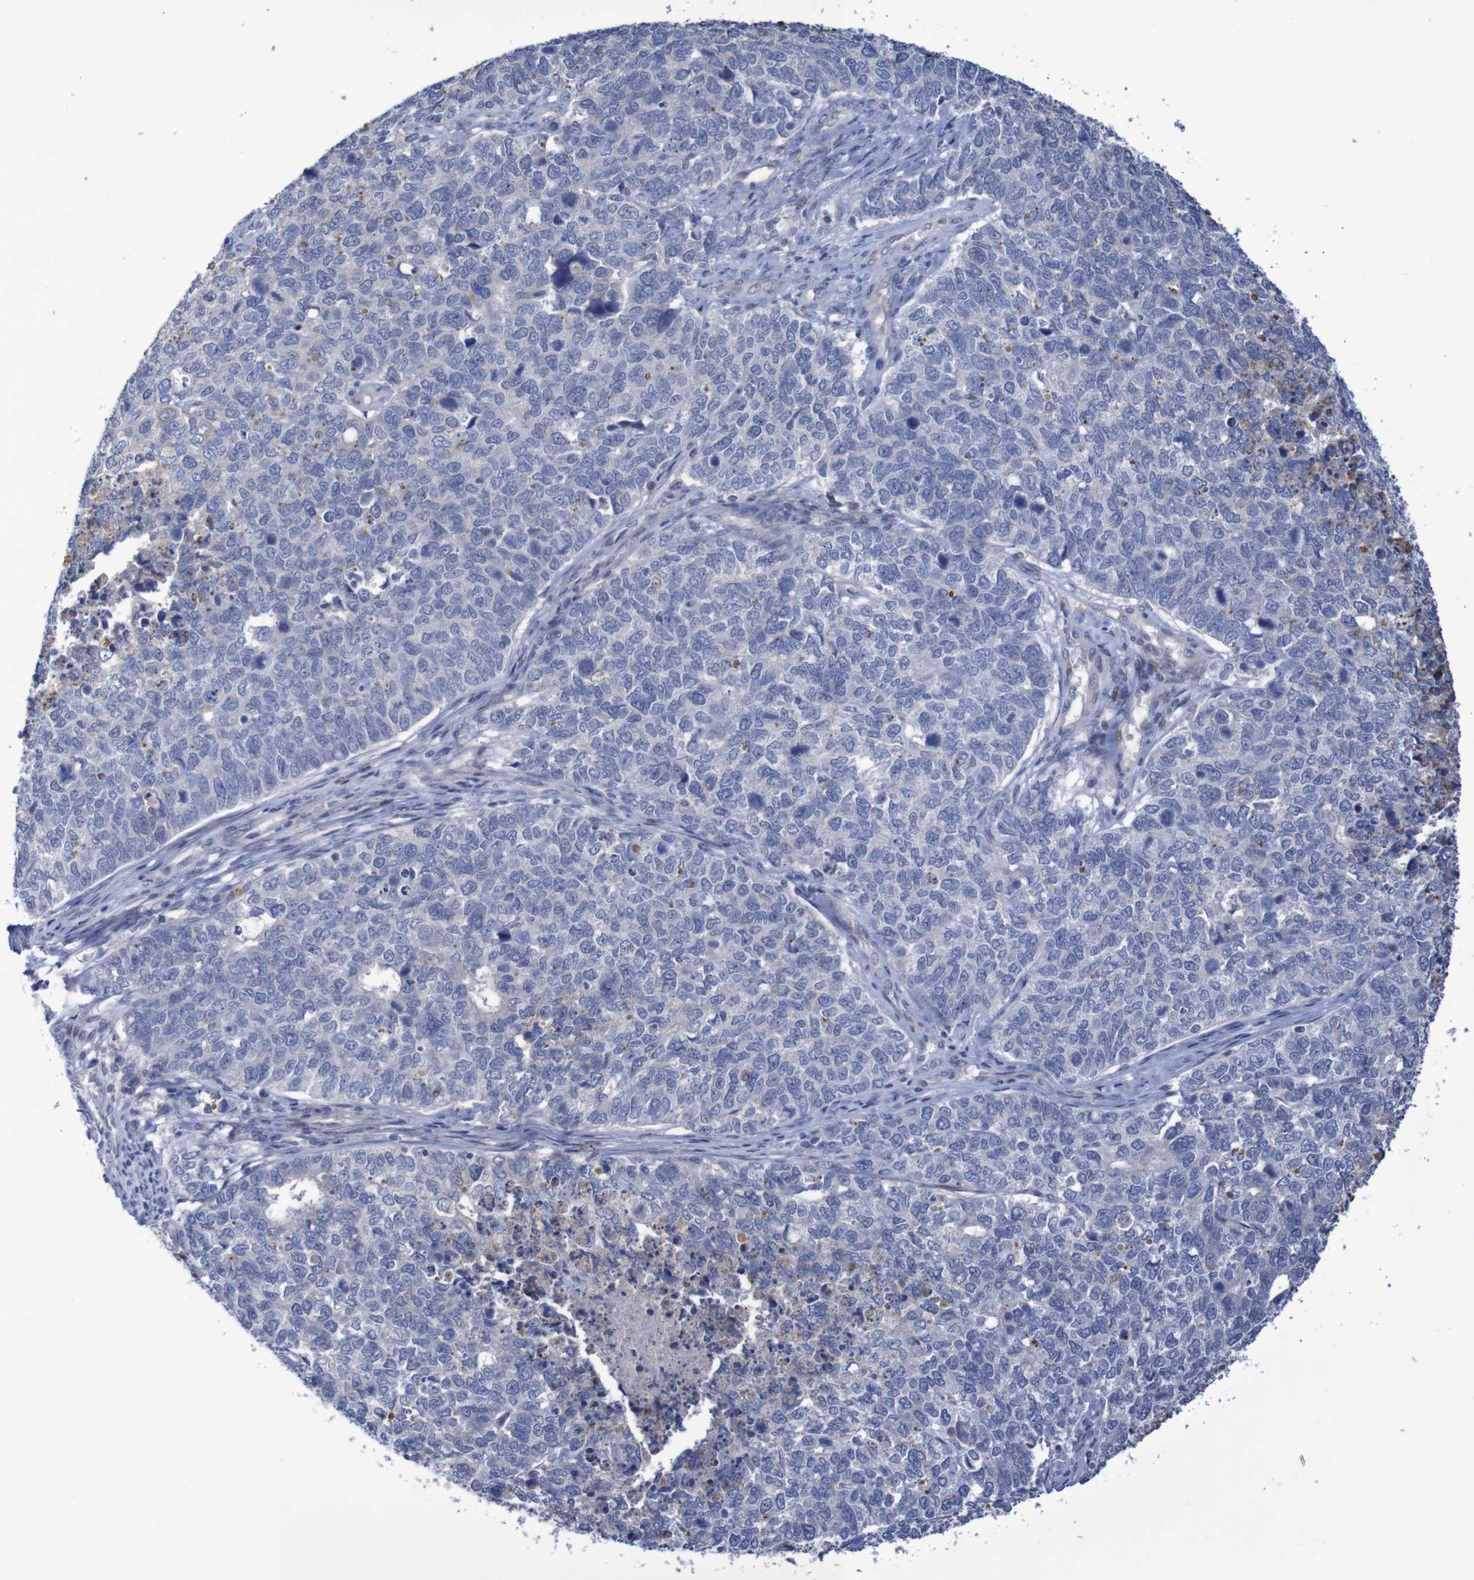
{"staining": {"intensity": "negative", "quantity": "none", "location": "none"}, "tissue": "cervical cancer", "cell_type": "Tumor cells", "image_type": "cancer", "snomed": [{"axis": "morphology", "description": "Squamous cell carcinoma, NOS"}, {"axis": "topography", "description": "Cervix"}], "caption": "Human cervical cancer (squamous cell carcinoma) stained for a protein using IHC reveals no positivity in tumor cells.", "gene": "FBP2", "patient": {"sex": "female", "age": 63}}